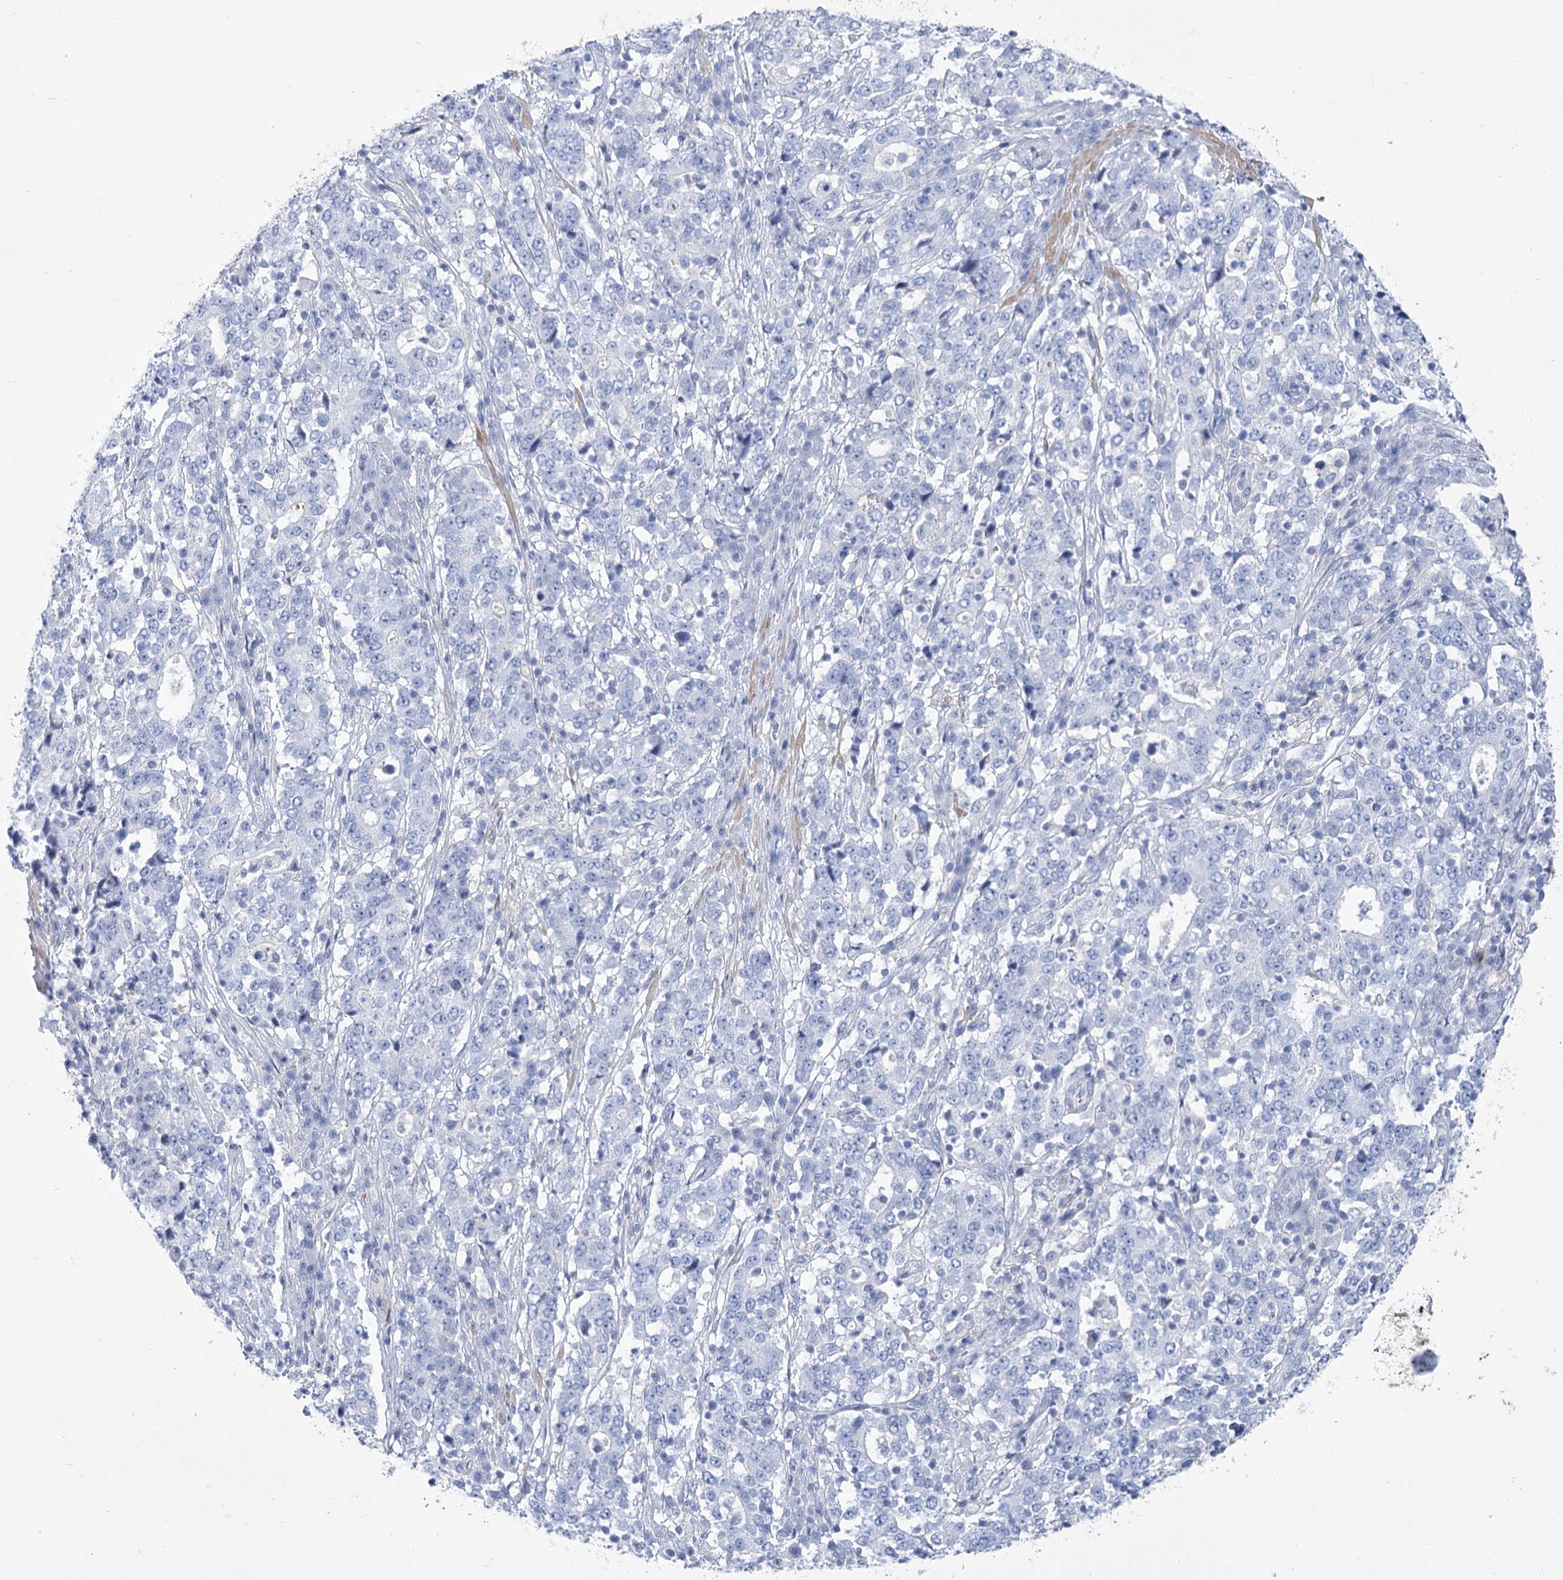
{"staining": {"intensity": "negative", "quantity": "none", "location": "none"}, "tissue": "stomach cancer", "cell_type": "Tumor cells", "image_type": "cancer", "snomed": [{"axis": "morphology", "description": "Adenocarcinoma, NOS"}, {"axis": "topography", "description": "Stomach"}], "caption": "Tumor cells show no significant protein expression in adenocarcinoma (stomach).", "gene": "PCDHA1", "patient": {"sex": "male", "age": 59}}